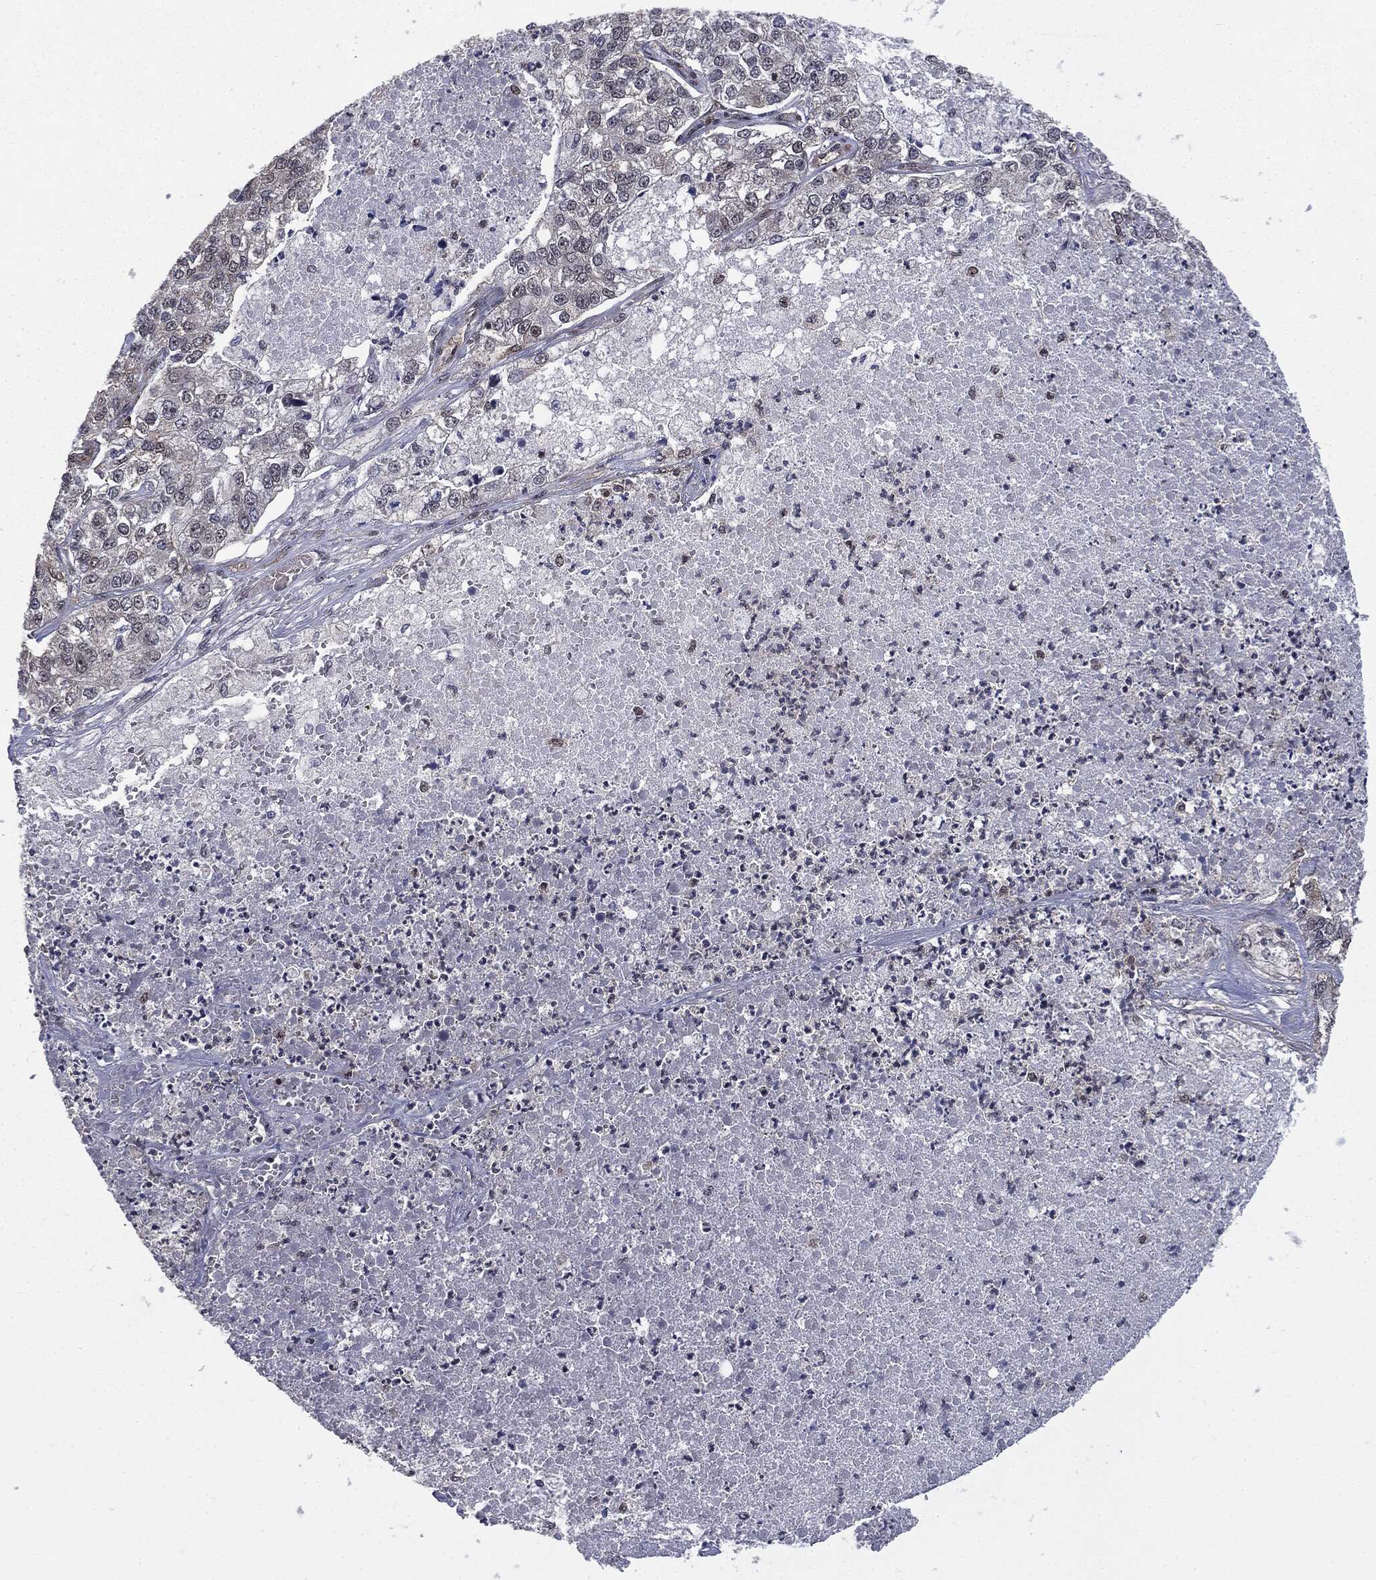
{"staining": {"intensity": "negative", "quantity": "none", "location": "none"}, "tissue": "lung cancer", "cell_type": "Tumor cells", "image_type": "cancer", "snomed": [{"axis": "morphology", "description": "Adenocarcinoma, NOS"}, {"axis": "topography", "description": "Lung"}], "caption": "DAB (3,3'-diaminobenzidine) immunohistochemical staining of lung adenocarcinoma reveals no significant staining in tumor cells.", "gene": "PTPA", "patient": {"sex": "male", "age": 49}}